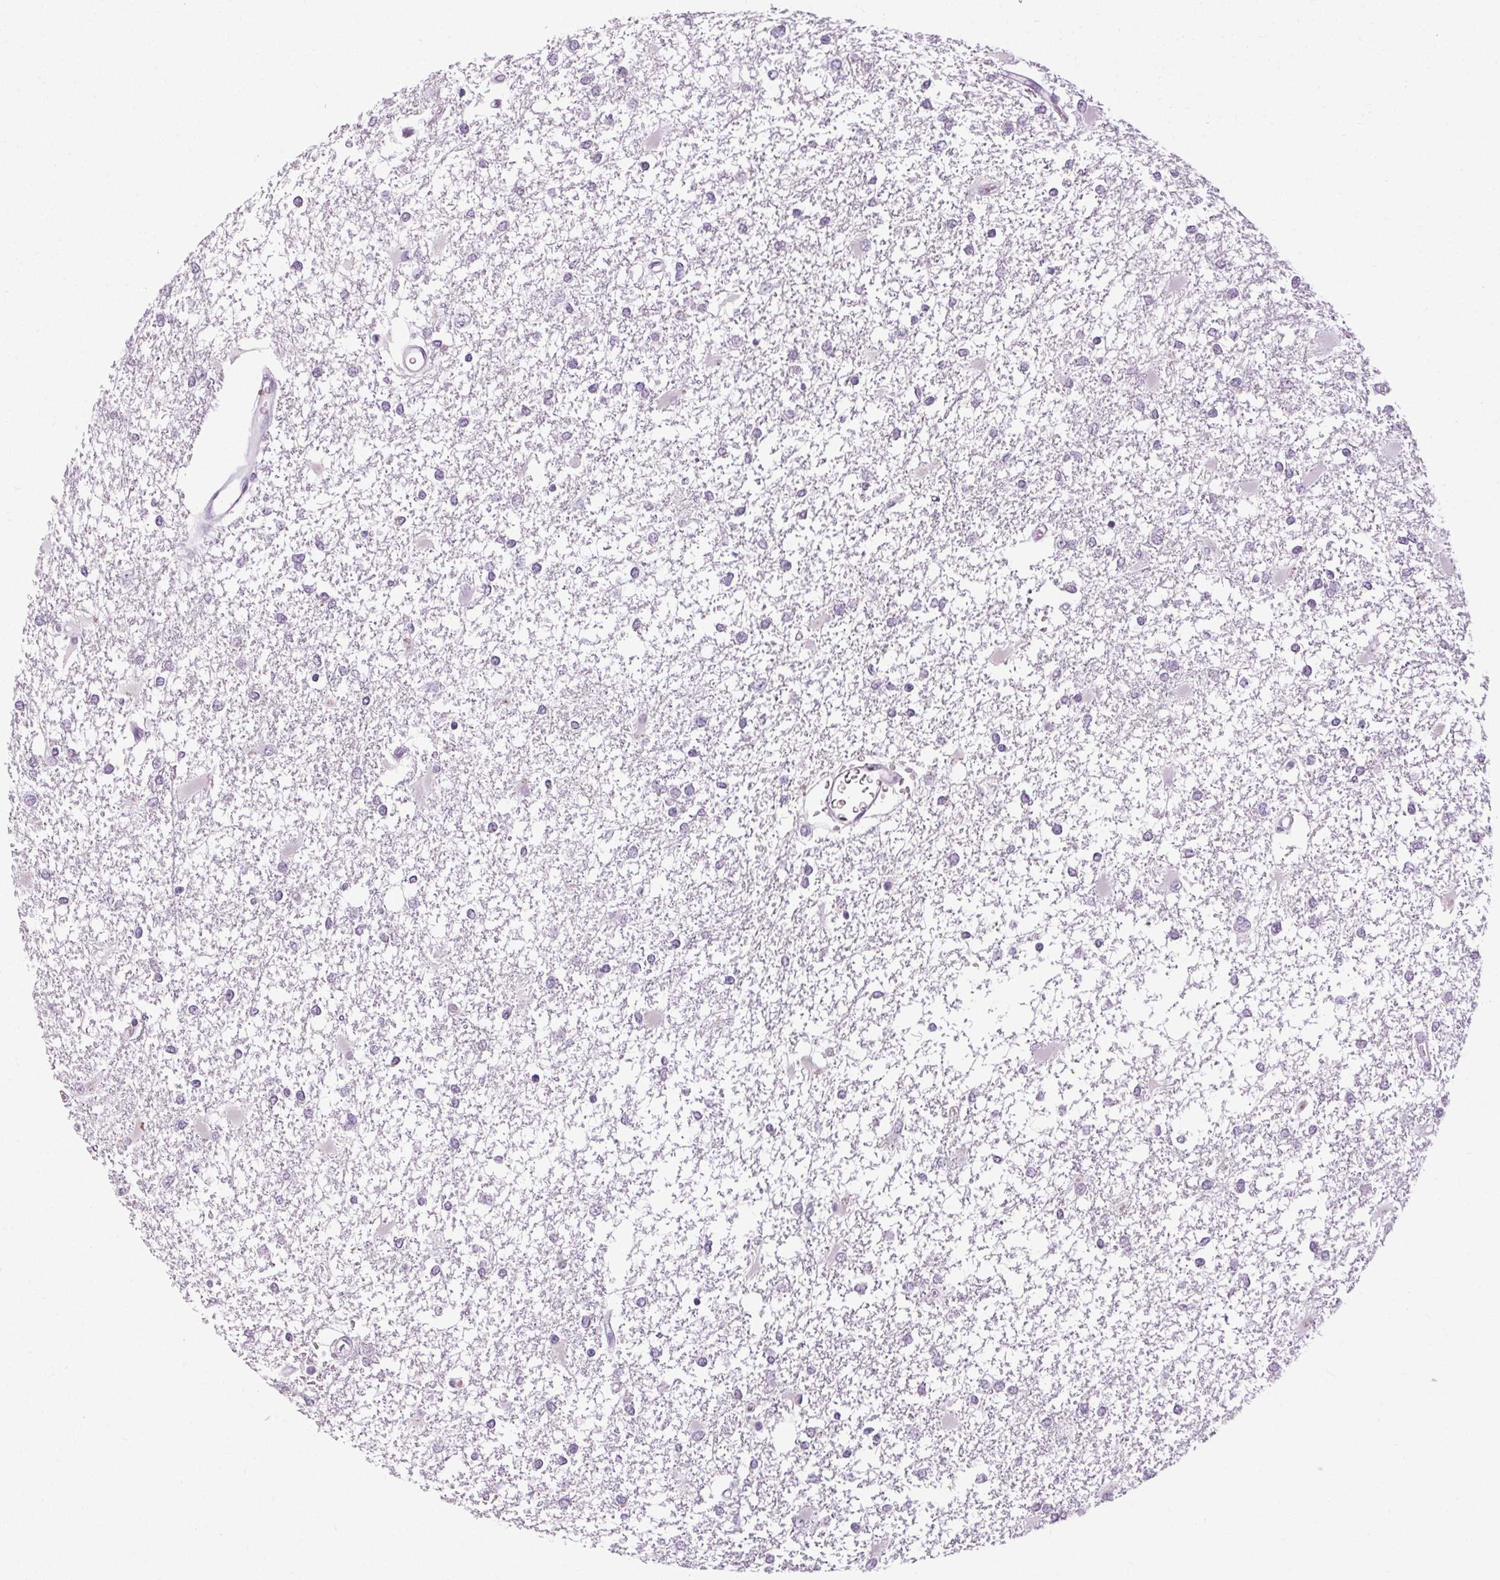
{"staining": {"intensity": "negative", "quantity": "none", "location": "none"}, "tissue": "glioma", "cell_type": "Tumor cells", "image_type": "cancer", "snomed": [{"axis": "morphology", "description": "Glioma, malignant, High grade"}, {"axis": "topography", "description": "Cerebral cortex"}], "caption": "Tumor cells show no significant positivity in malignant glioma (high-grade).", "gene": "POMC", "patient": {"sex": "male", "age": 79}}